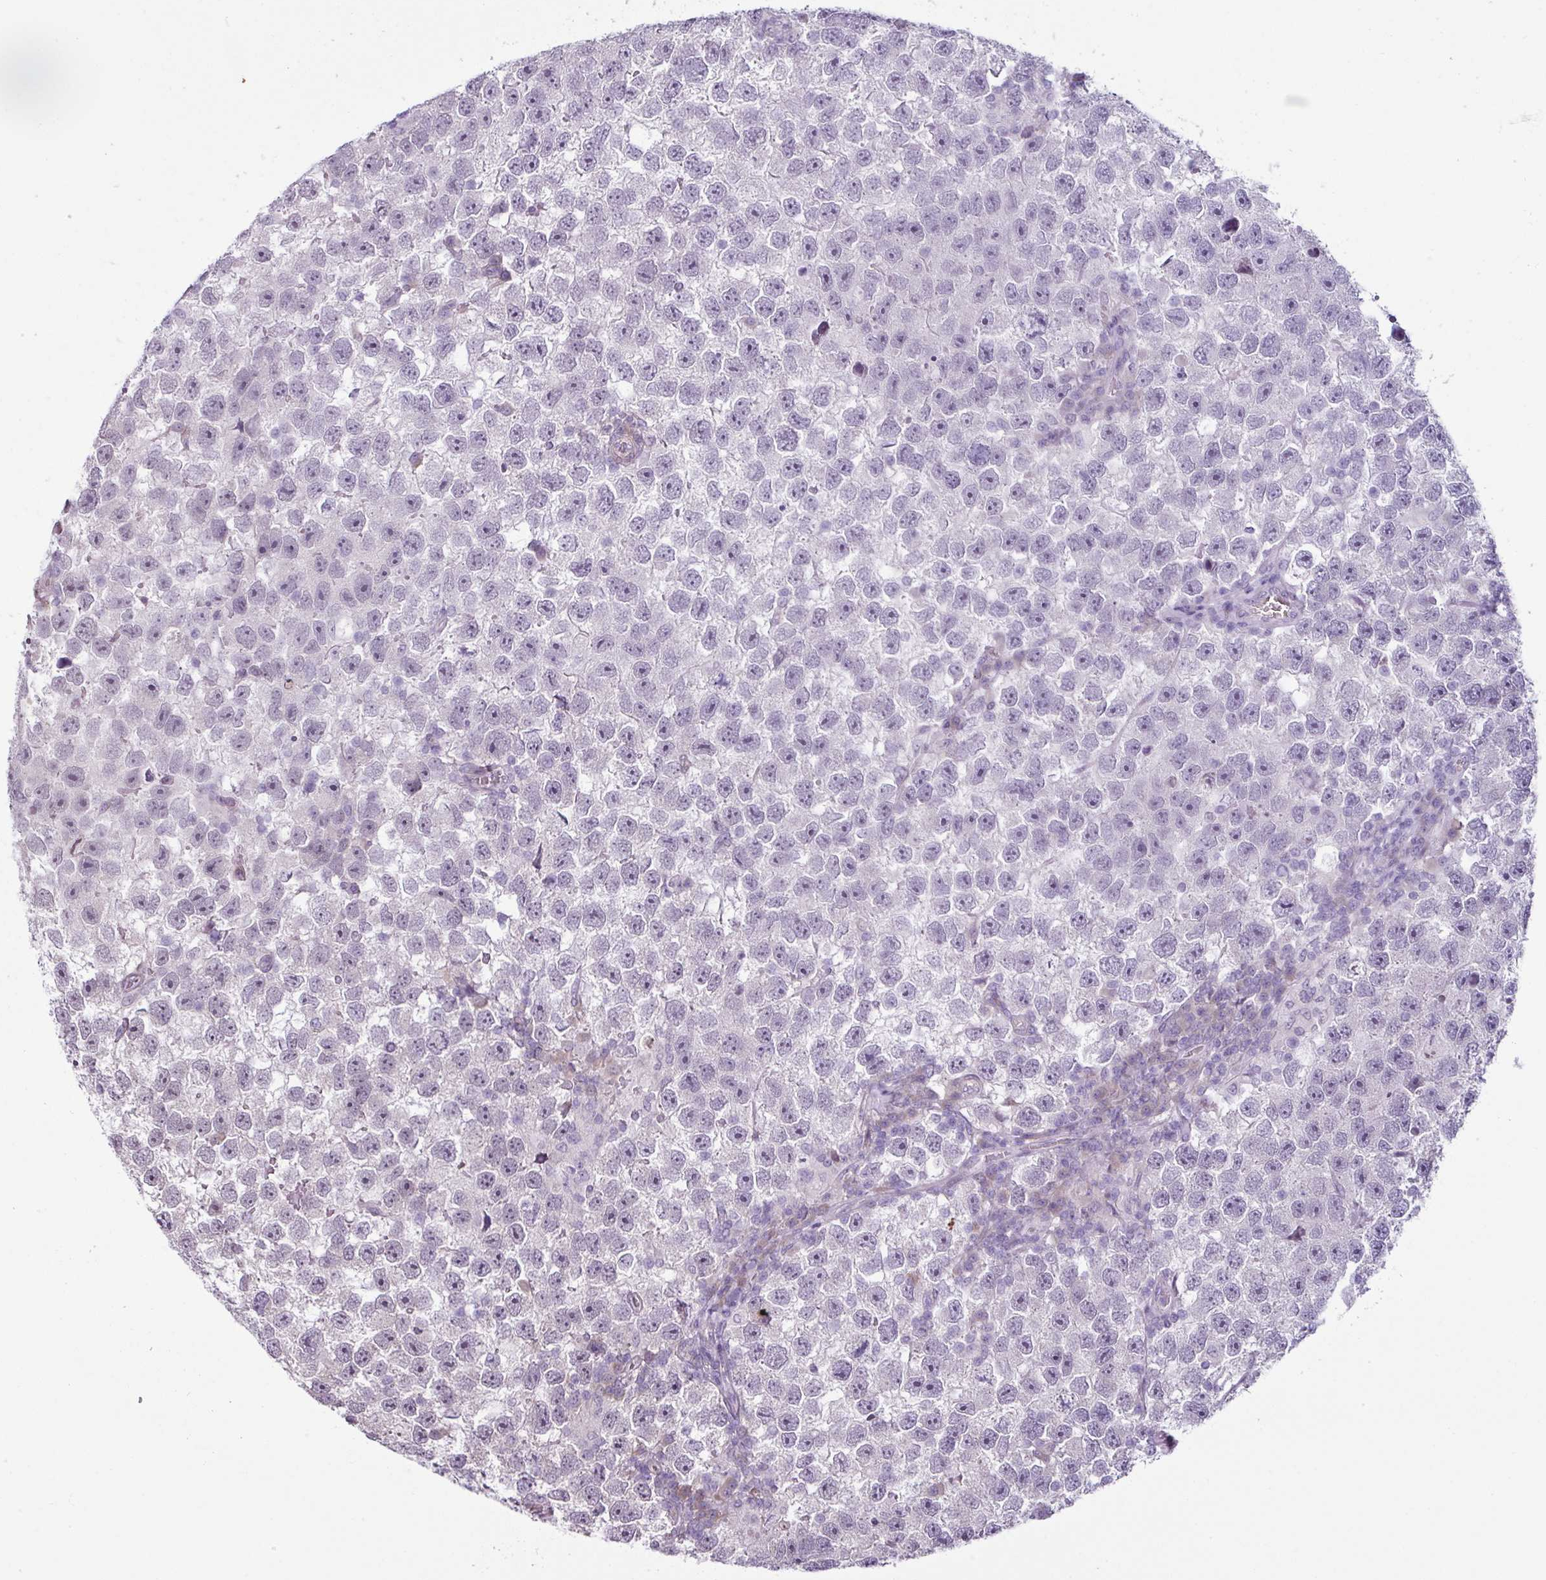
{"staining": {"intensity": "negative", "quantity": "none", "location": "none"}, "tissue": "testis cancer", "cell_type": "Tumor cells", "image_type": "cancer", "snomed": [{"axis": "morphology", "description": "Seminoma, NOS"}, {"axis": "topography", "description": "Testis"}], "caption": "Tumor cells show no significant positivity in seminoma (testis). The staining is performed using DAB (3,3'-diaminobenzidine) brown chromogen with nuclei counter-stained in using hematoxylin.", "gene": "OR52D1", "patient": {"sex": "male", "age": 26}}